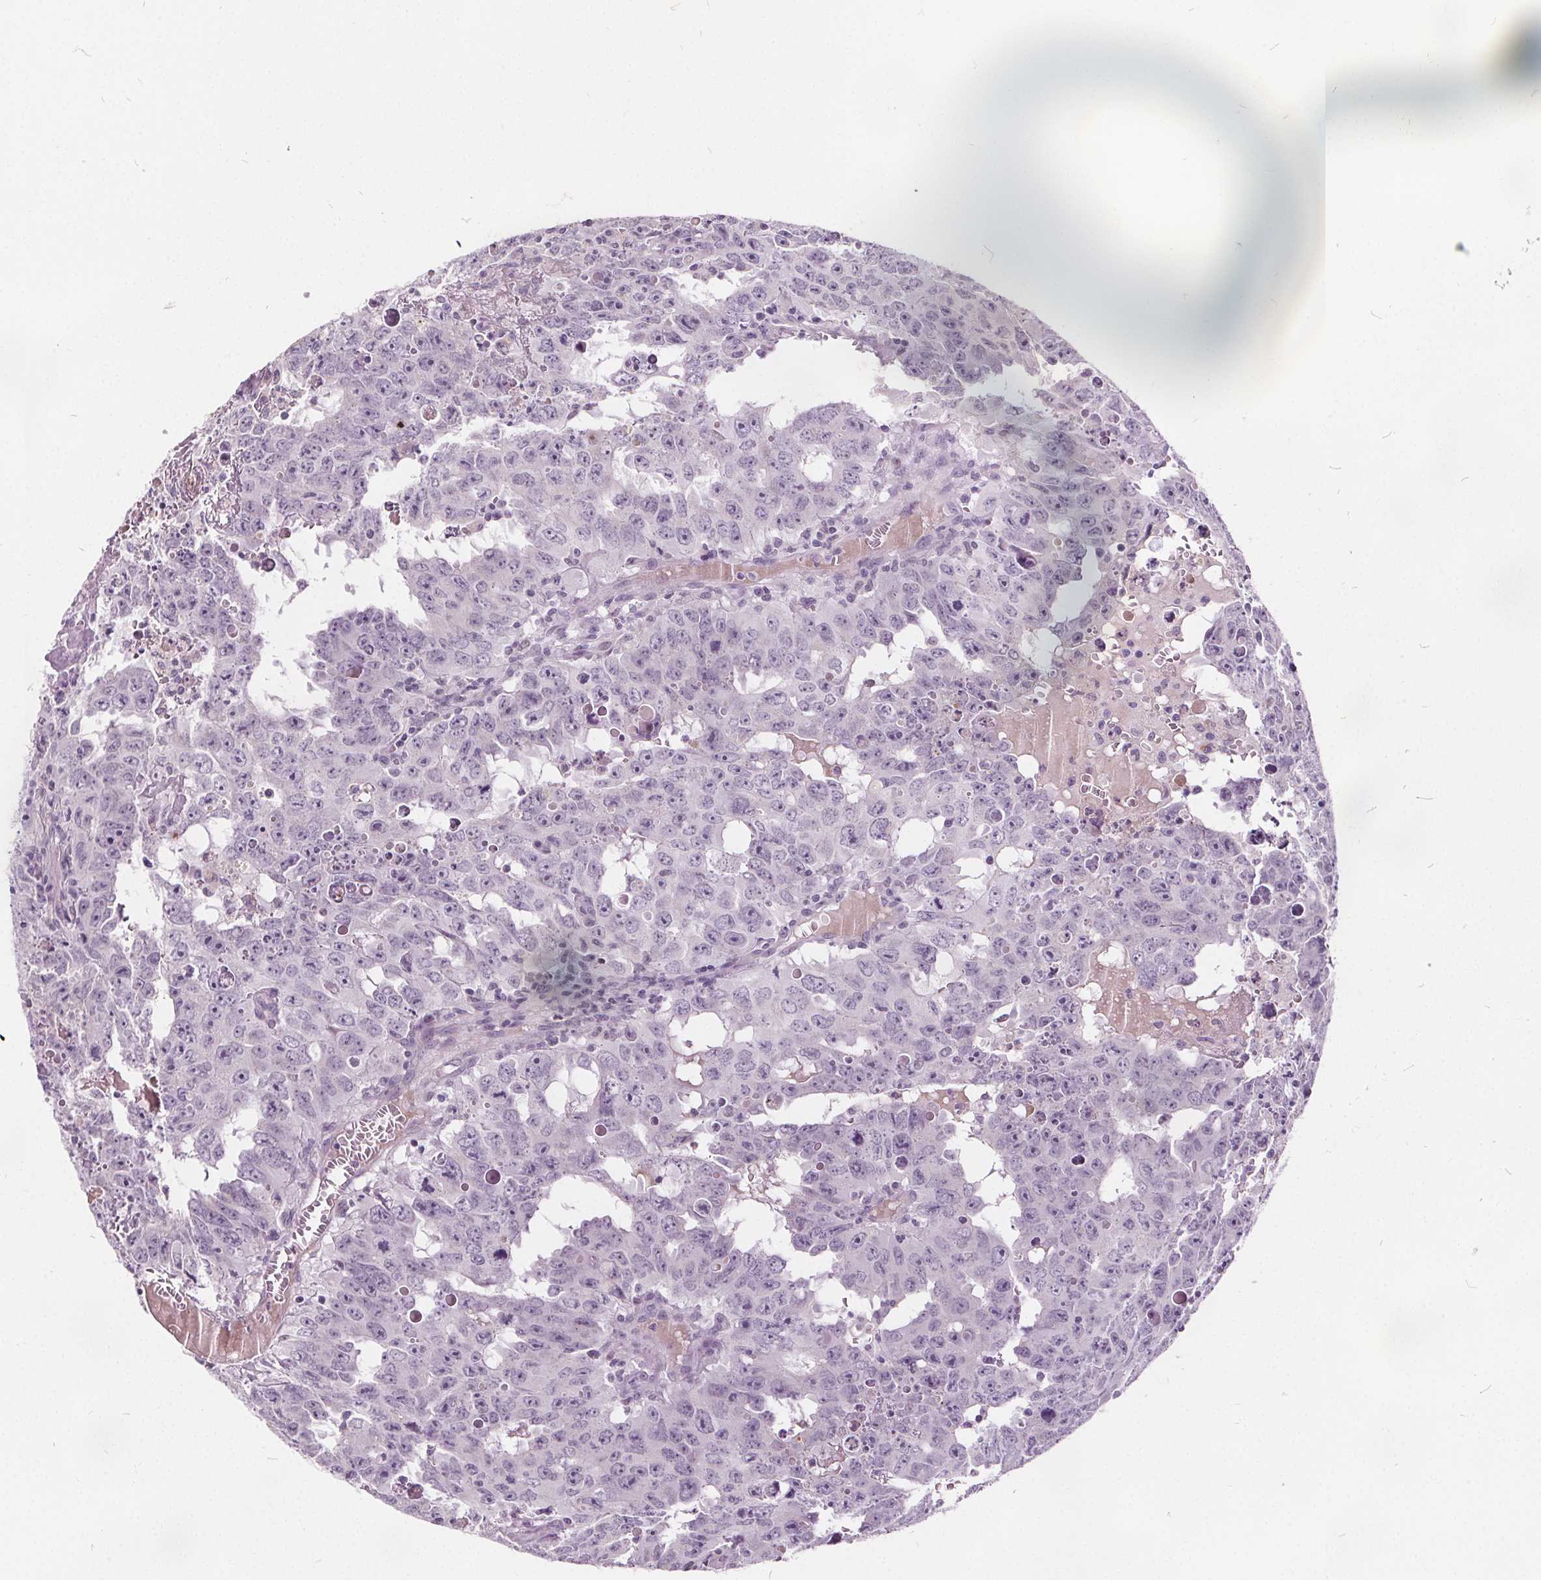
{"staining": {"intensity": "negative", "quantity": "none", "location": "none"}, "tissue": "testis cancer", "cell_type": "Tumor cells", "image_type": "cancer", "snomed": [{"axis": "morphology", "description": "Carcinoma, Embryonal, NOS"}, {"axis": "topography", "description": "Testis"}], "caption": "Tumor cells are negative for protein expression in human testis cancer.", "gene": "ACOX2", "patient": {"sex": "male", "age": 22}}